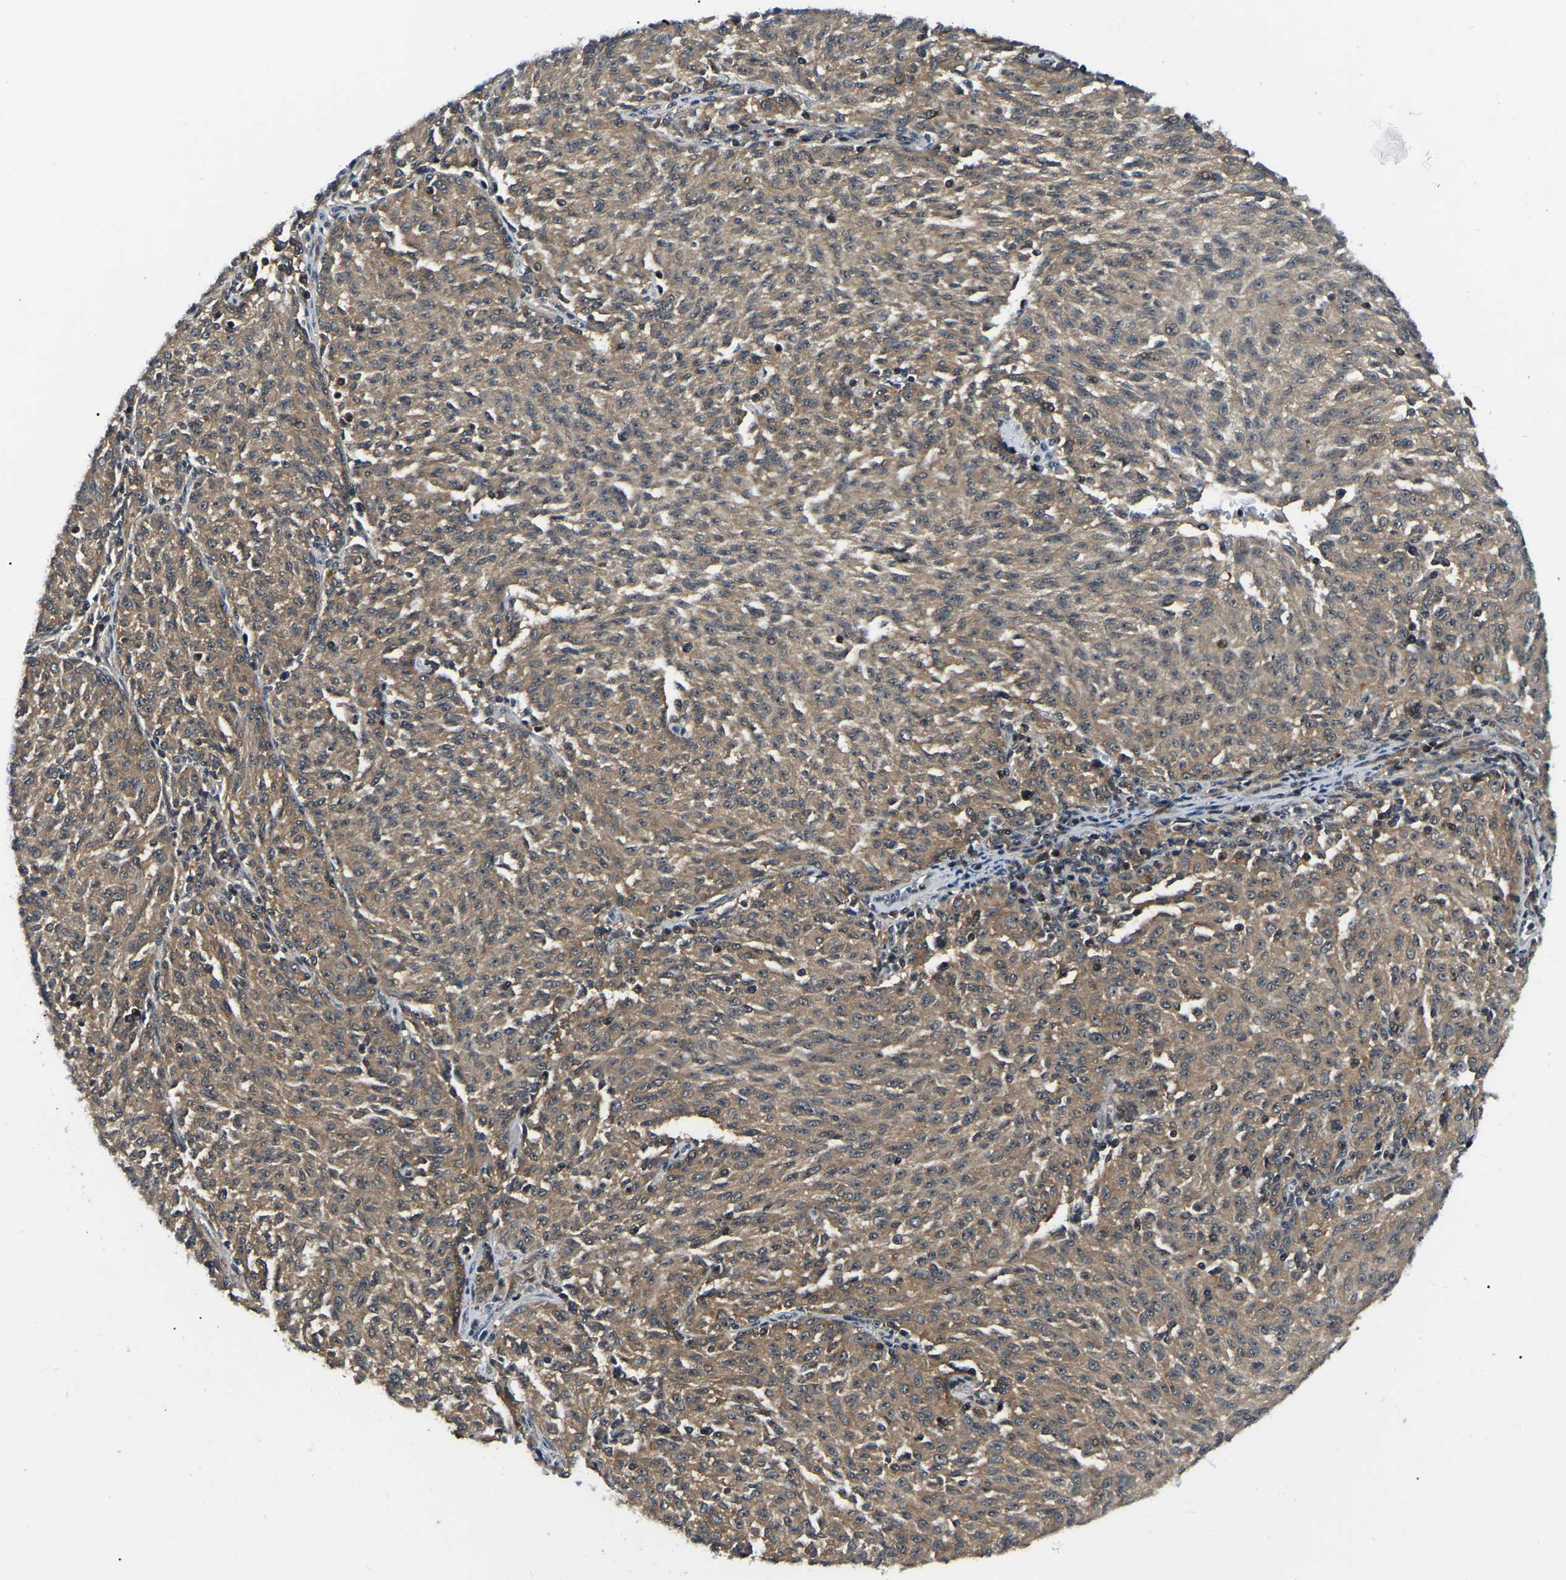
{"staining": {"intensity": "moderate", "quantity": ">75%", "location": "cytoplasmic/membranous,nuclear"}, "tissue": "melanoma", "cell_type": "Tumor cells", "image_type": "cancer", "snomed": [{"axis": "morphology", "description": "Malignant melanoma, NOS"}, {"axis": "topography", "description": "Skin"}], "caption": "IHC image of neoplastic tissue: malignant melanoma stained using immunohistochemistry reveals medium levels of moderate protein expression localized specifically in the cytoplasmic/membranous and nuclear of tumor cells, appearing as a cytoplasmic/membranous and nuclear brown color.", "gene": "RRP1B", "patient": {"sex": "female", "age": 72}}